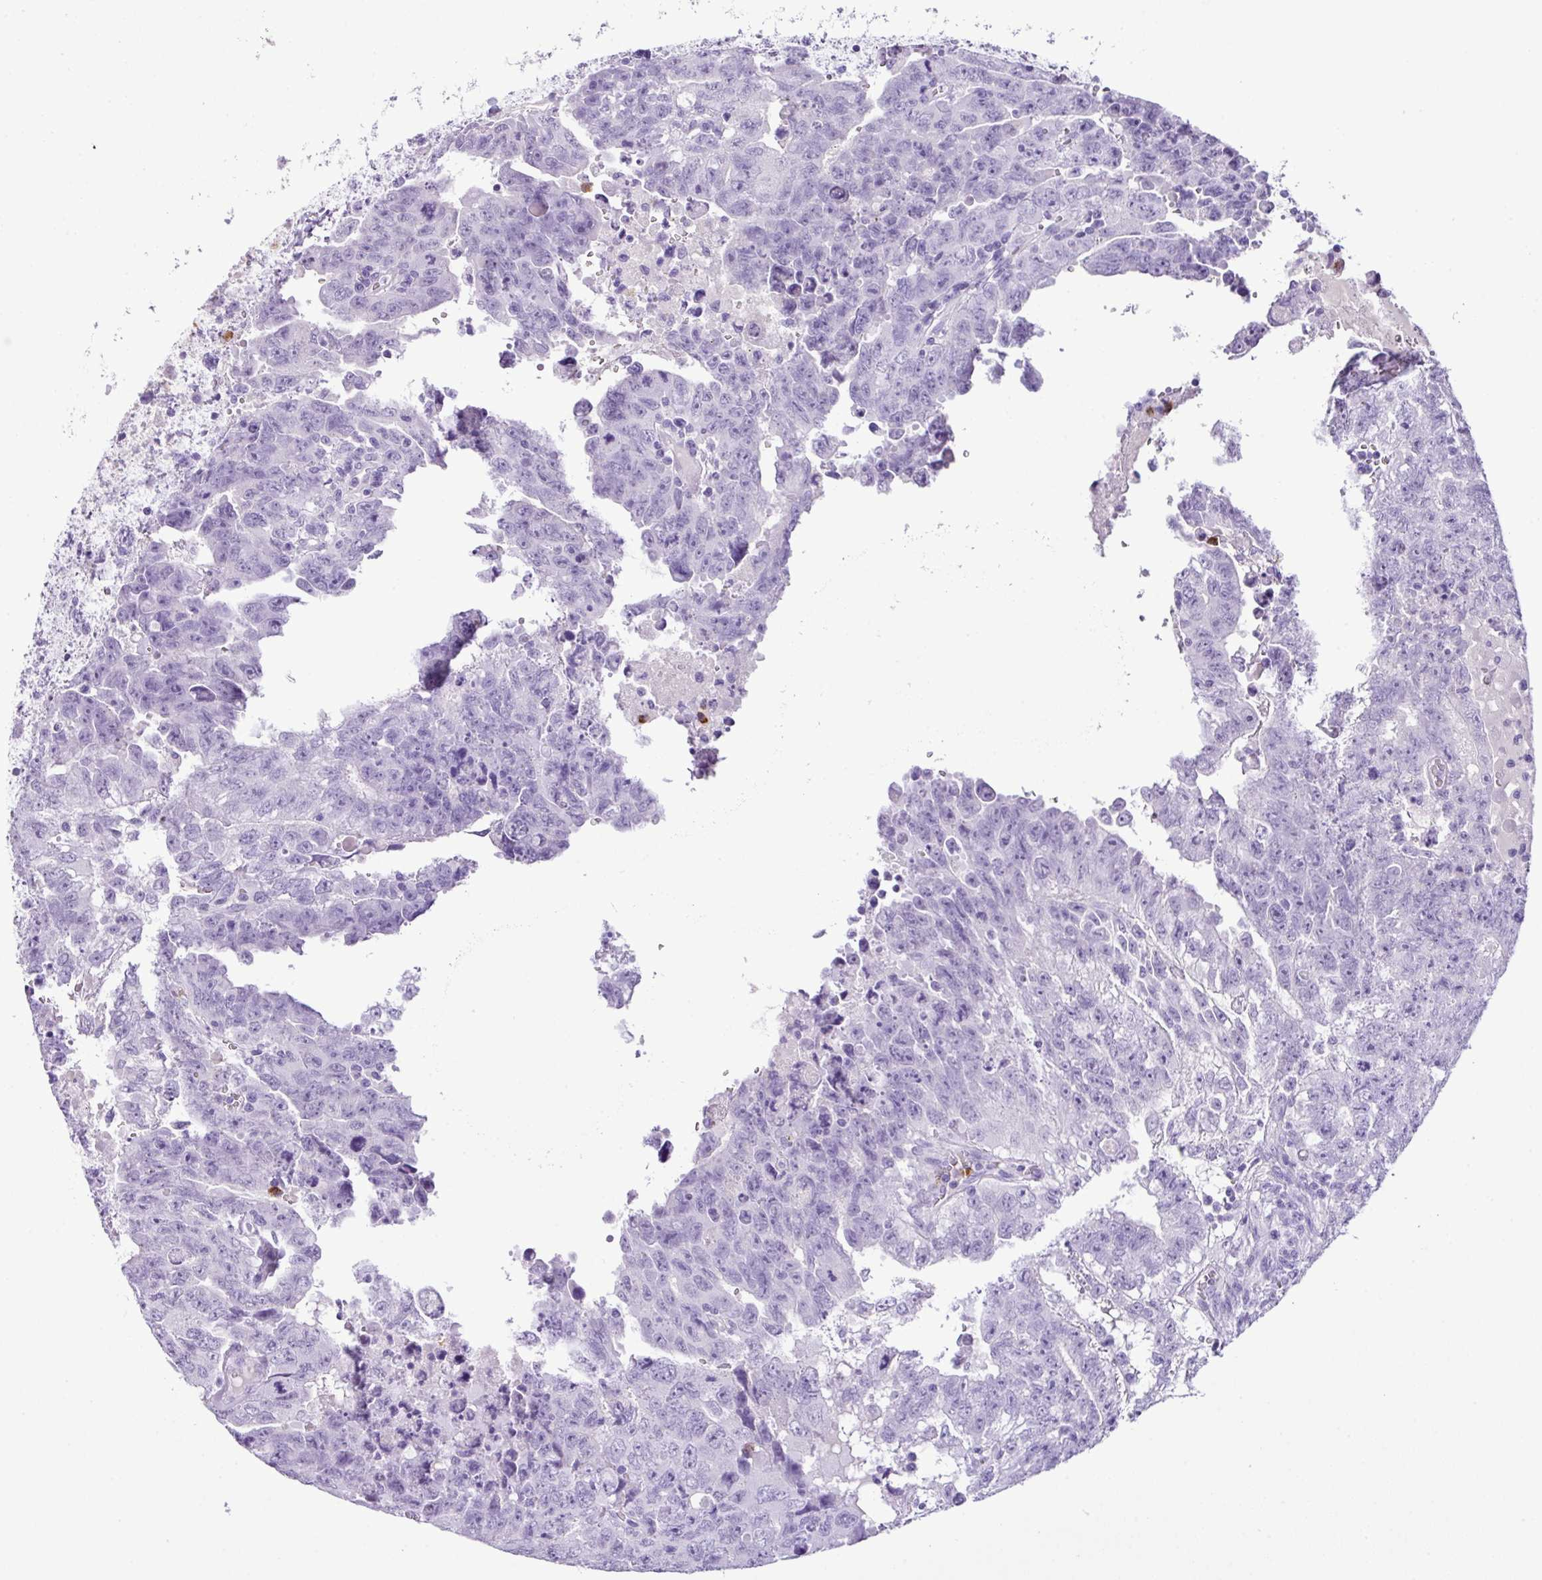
{"staining": {"intensity": "negative", "quantity": "none", "location": "none"}, "tissue": "testis cancer", "cell_type": "Tumor cells", "image_type": "cancer", "snomed": [{"axis": "morphology", "description": "Carcinoma, Embryonal, NOS"}, {"axis": "topography", "description": "Testis"}], "caption": "A photomicrograph of human testis embryonal carcinoma is negative for staining in tumor cells.", "gene": "HTR3E", "patient": {"sex": "male", "age": 24}}